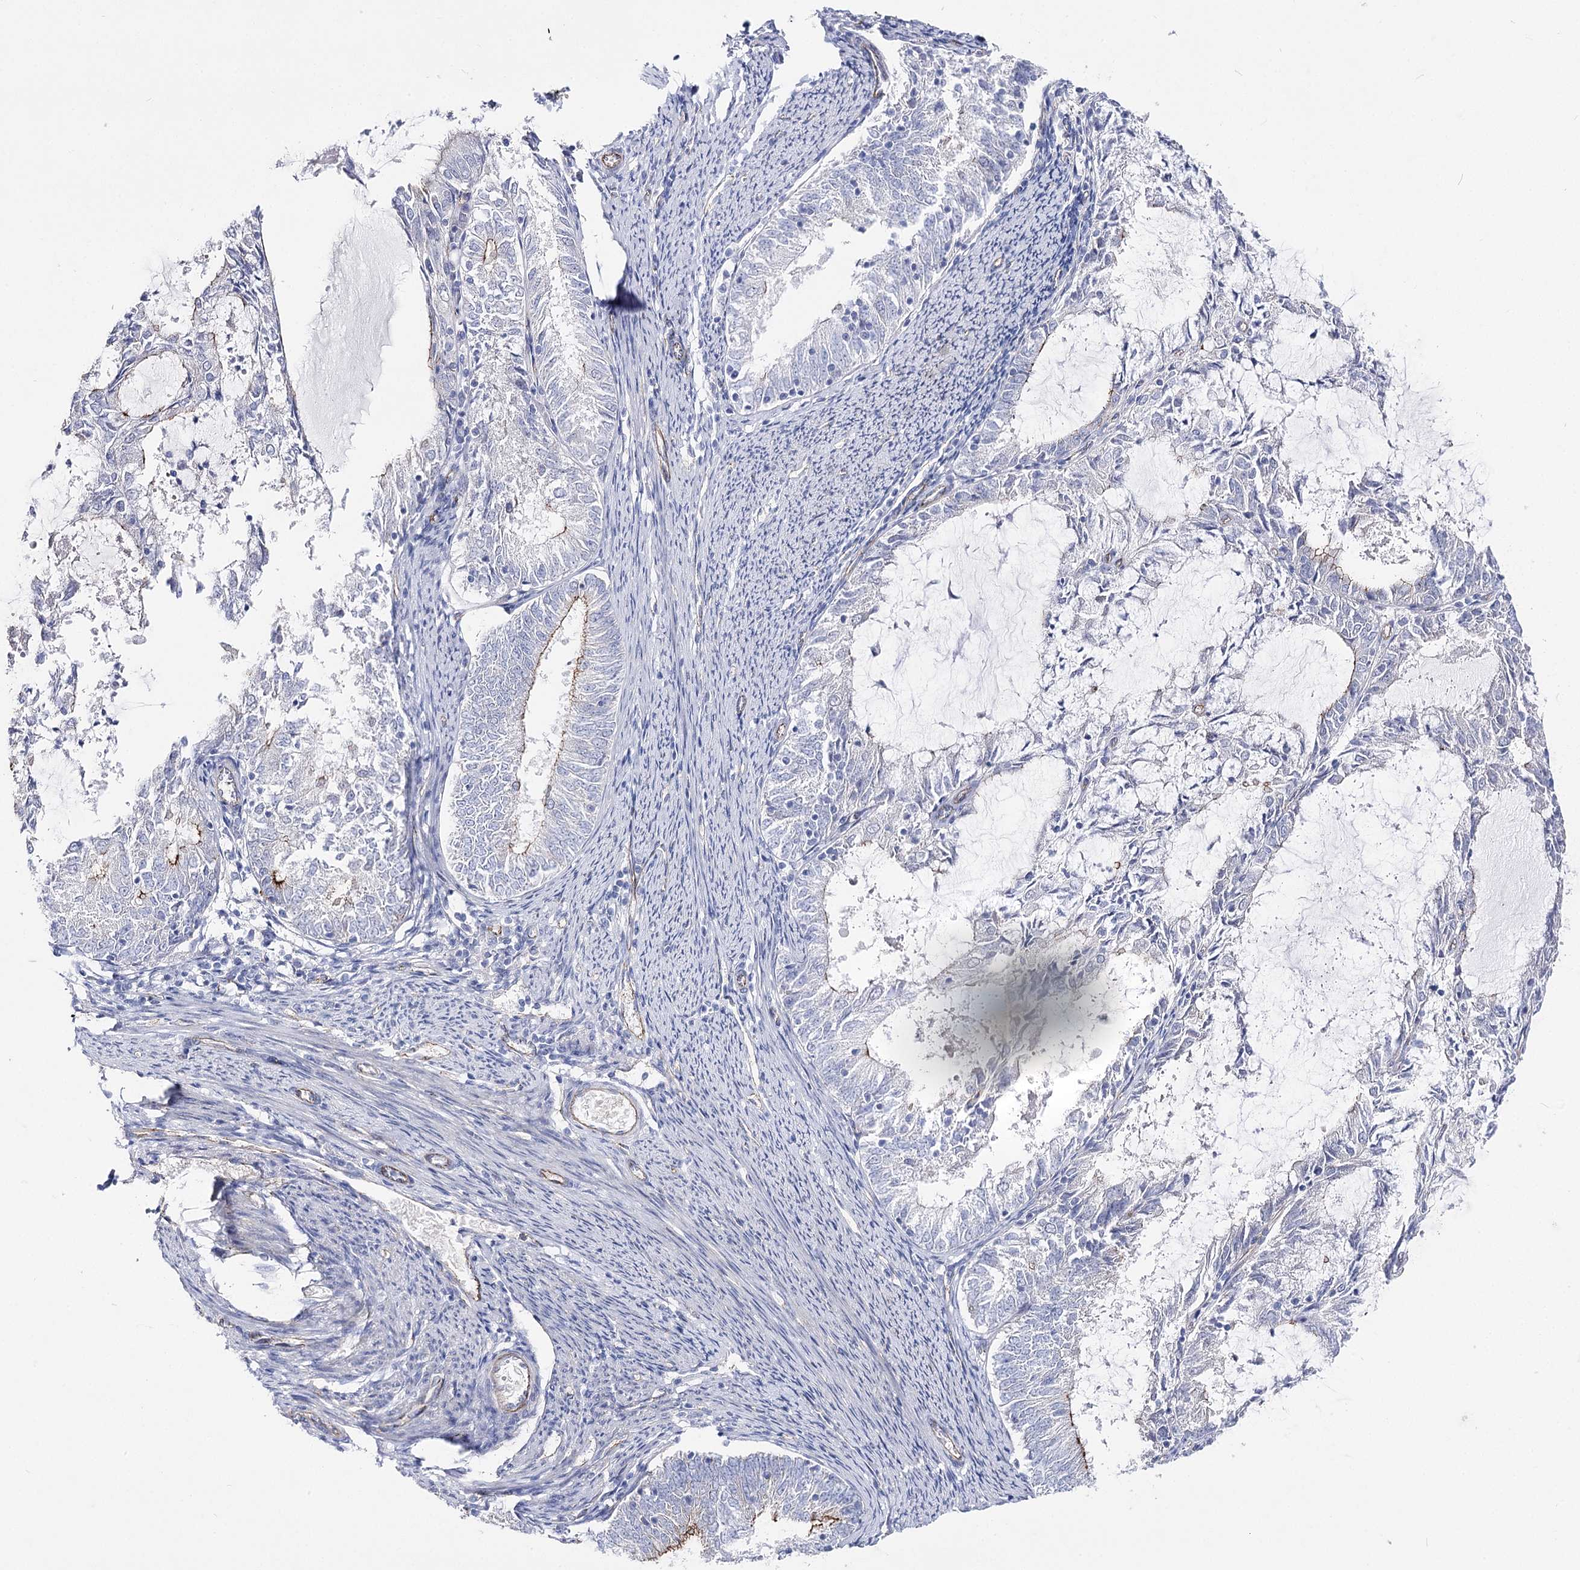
{"staining": {"intensity": "moderate", "quantity": "<25%", "location": "cytoplasmic/membranous"}, "tissue": "endometrial cancer", "cell_type": "Tumor cells", "image_type": "cancer", "snomed": [{"axis": "morphology", "description": "Adenocarcinoma, NOS"}, {"axis": "topography", "description": "Endometrium"}], "caption": "Immunohistochemistry staining of adenocarcinoma (endometrial), which shows low levels of moderate cytoplasmic/membranous expression in approximately <25% of tumor cells indicating moderate cytoplasmic/membranous protein expression. The staining was performed using DAB (3,3'-diaminobenzidine) (brown) for protein detection and nuclei were counterstained in hematoxylin (blue).", "gene": "NRAP", "patient": {"sex": "female", "age": 57}}